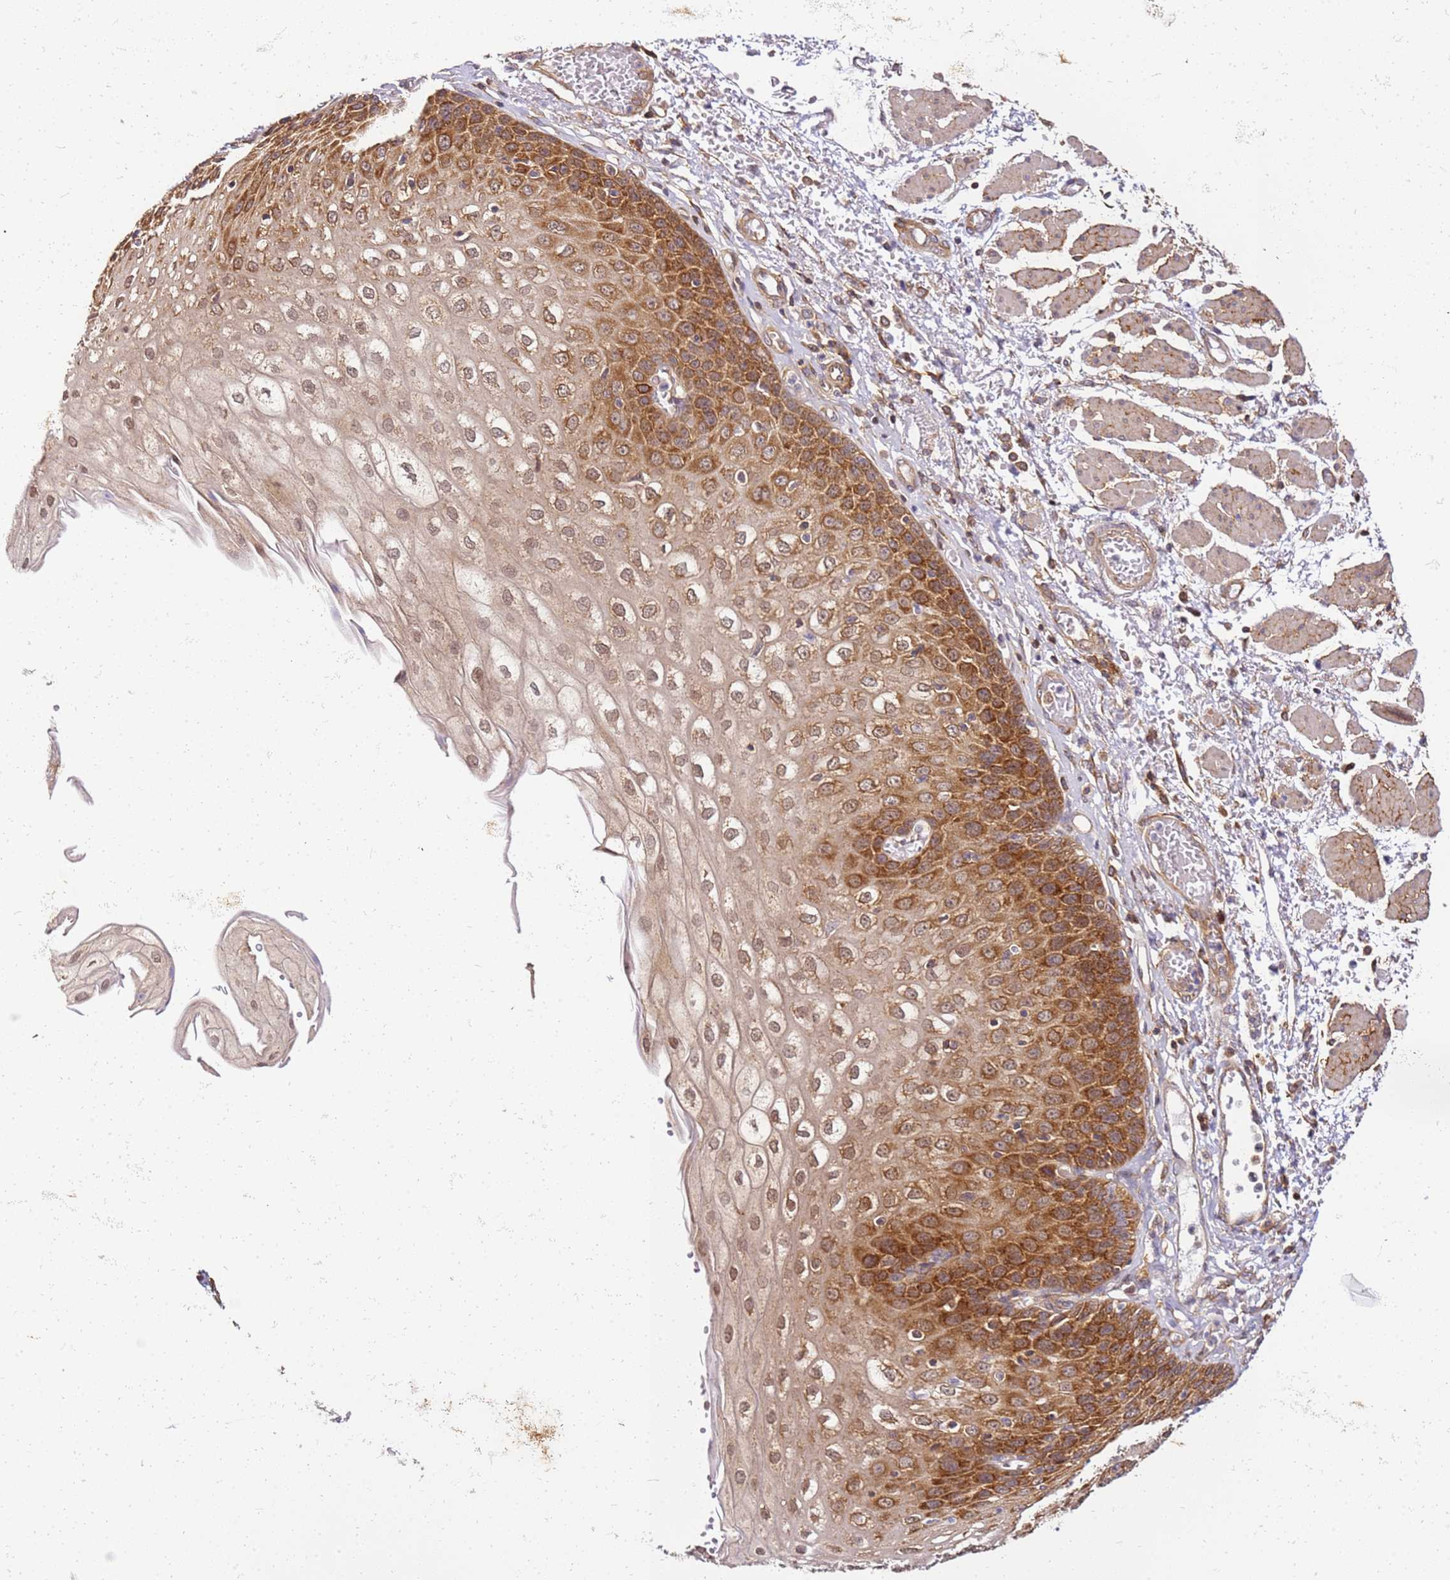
{"staining": {"intensity": "strong", "quantity": ">75%", "location": "cytoplasmic/membranous"}, "tissue": "esophagus", "cell_type": "Squamous epithelial cells", "image_type": "normal", "snomed": [{"axis": "morphology", "description": "Normal tissue, NOS"}, {"axis": "topography", "description": "Esophagus"}], "caption": "Esophagus stained with immunohistochemistry reveals strong cytoplasmic/membranous staining in about >75% of squamous epithelial cells.", "gene": "PIH1D1", "patient": {"sex": "male", "age": 81}}